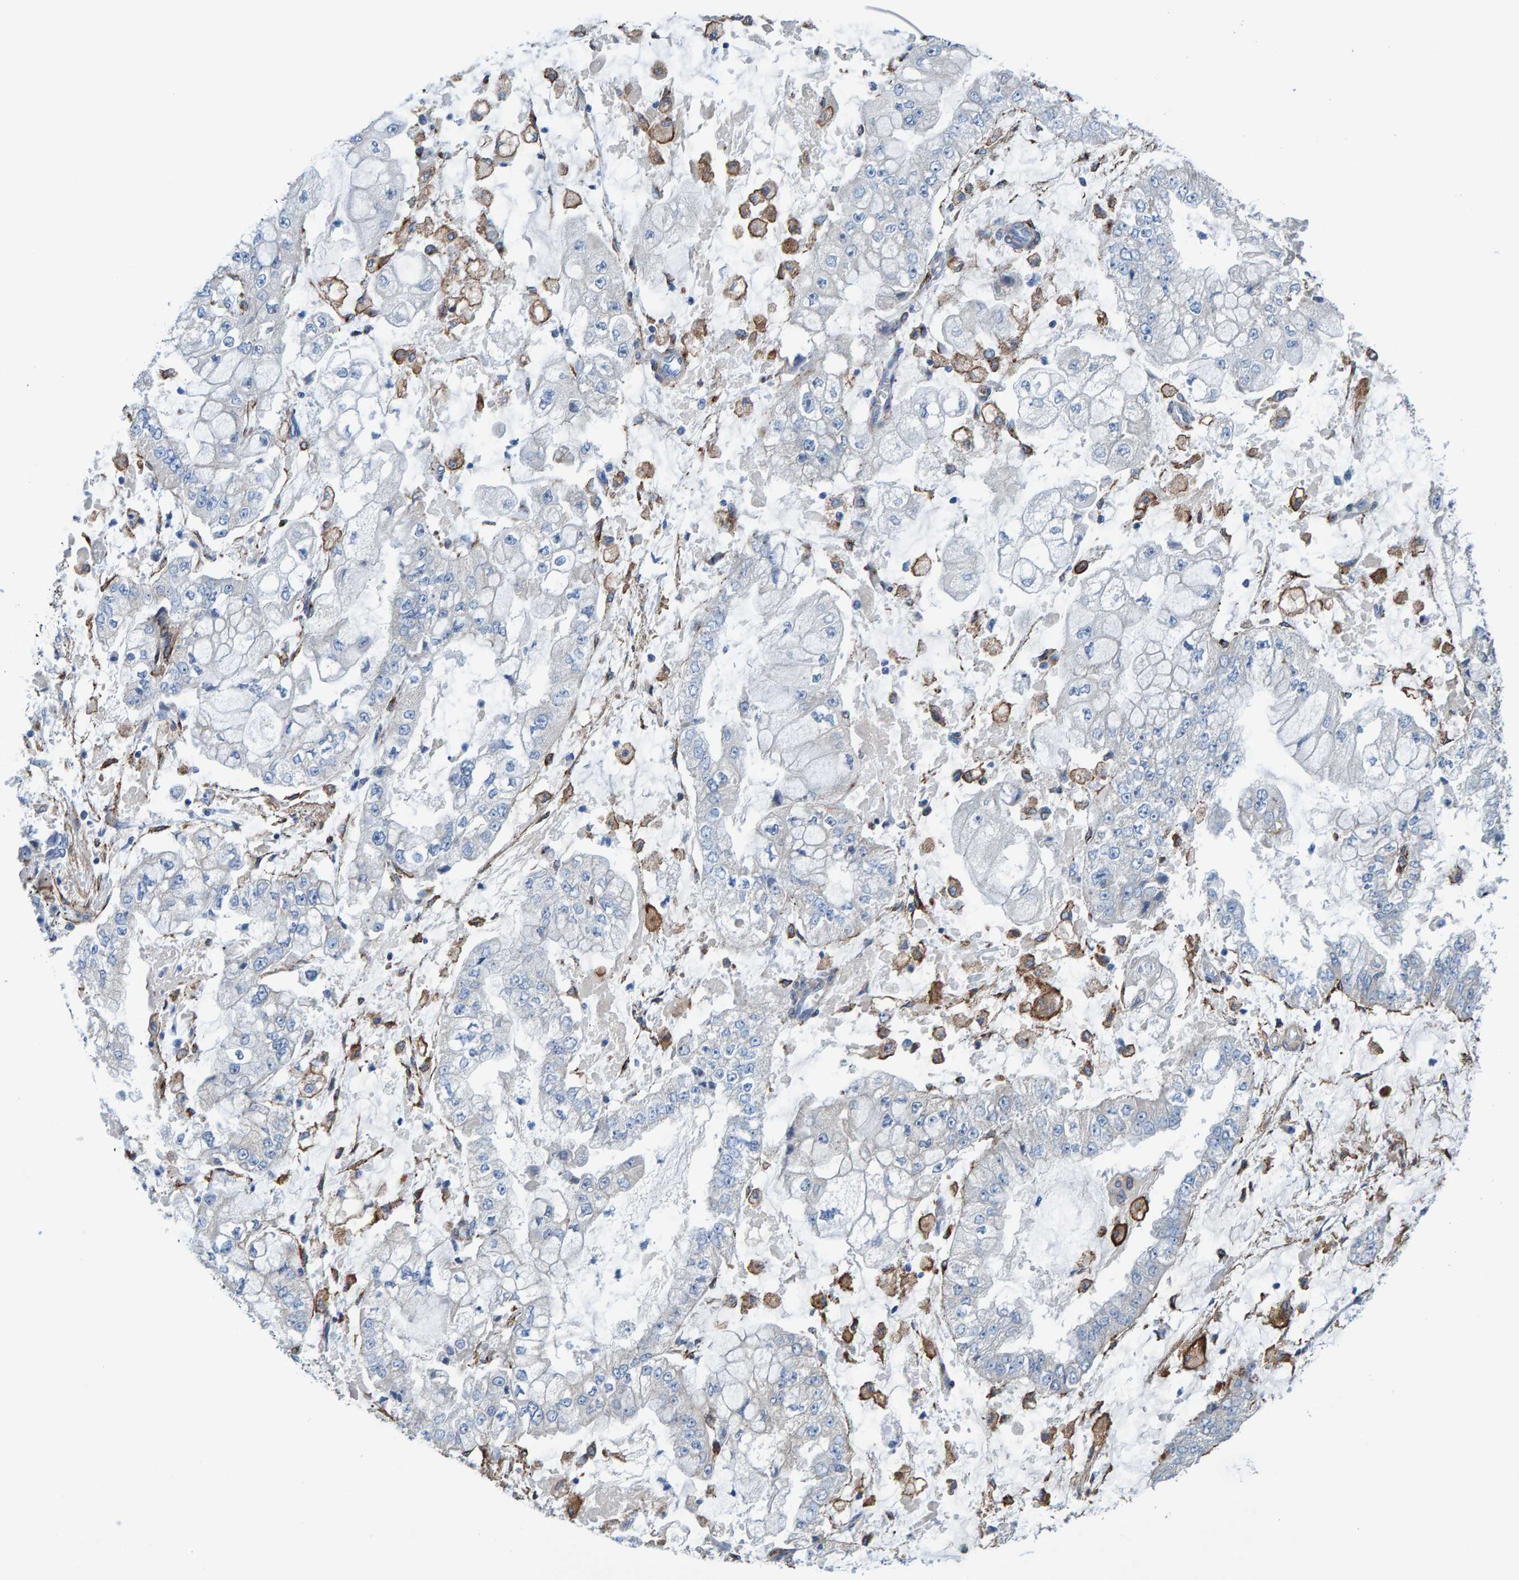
{"staining": {"intensity": "negative", "quantity": "none", "location": "none"}, "tissue": "stomach cancer", "cell_type": "Tumor cells", "image_type": "cancer", "snomed": [{"axis": "morphology", "description": "Adenocarcinoma, NOS"}, {"axis": "topography", "description": "Stomach"}], "caption": "Tumor cells are negative for protein expression in human adenocarcinoma (stomach).", "gene": "LRP1", "patient": {"sex": "male", "age": 76}}